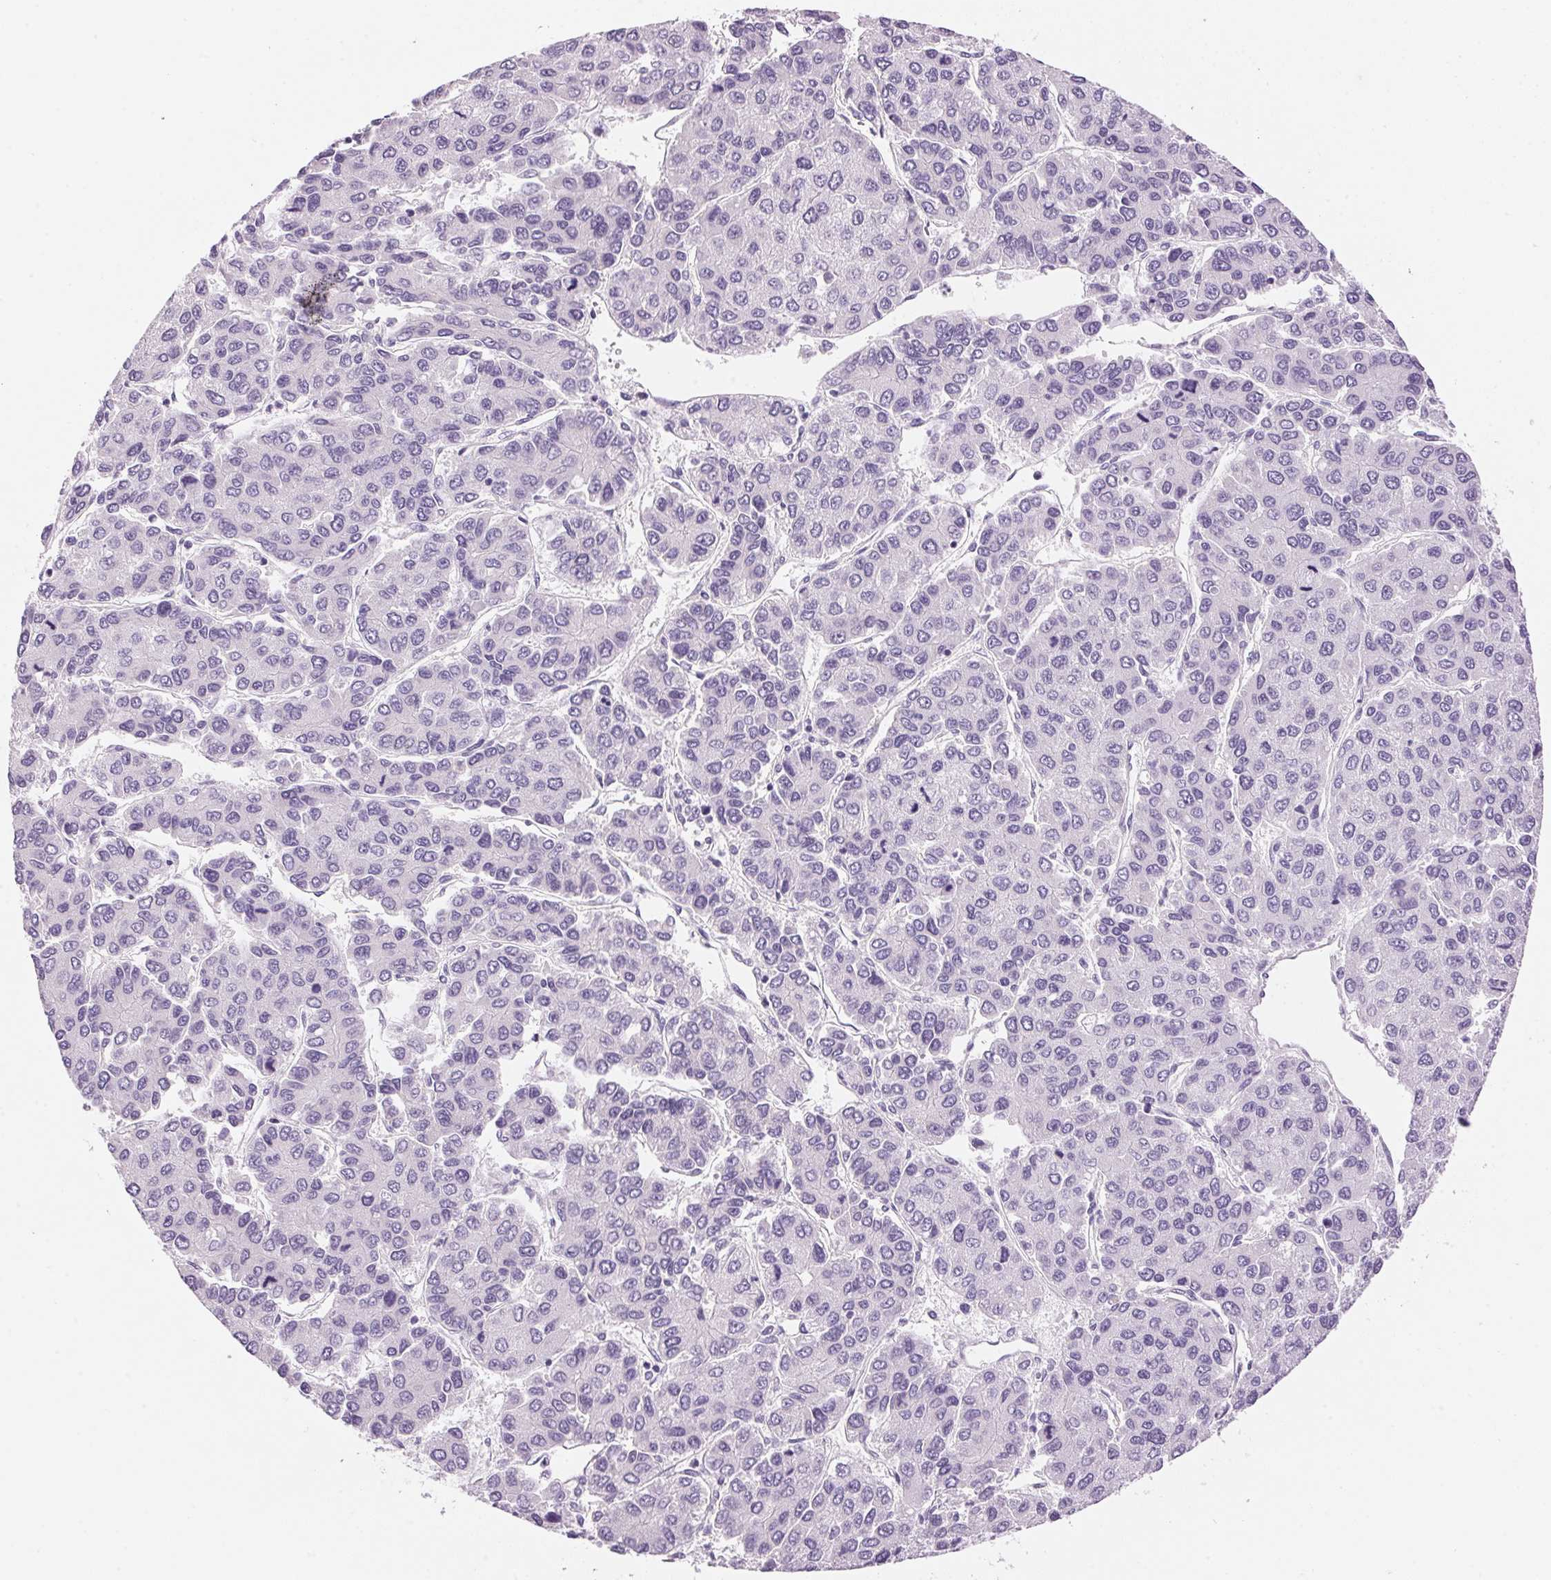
{"staining": {"intensity": "negative", "quantity": "none", "location": "none"}, "tissue": "liver cancer", "cell_type": "Tumor cells", "image_type": "cancer", "snomed": [{"axis": "morphology", "description": "Carcinoma, Hepatocellular, NOS"}, {"axis": "topography", "description": "Liver"}], "caption": "Immunohistochemical staining of liver cancer shows no significant expression in tumor cells. Brightfield microscopy of IHC stained with DAB (3,3'-diaminobenzidine) (brown) and hematoxylin (blue), captured at high magnification.", "gene": "HSD17B2", "patient": {"sex": "female", "age": 66}}